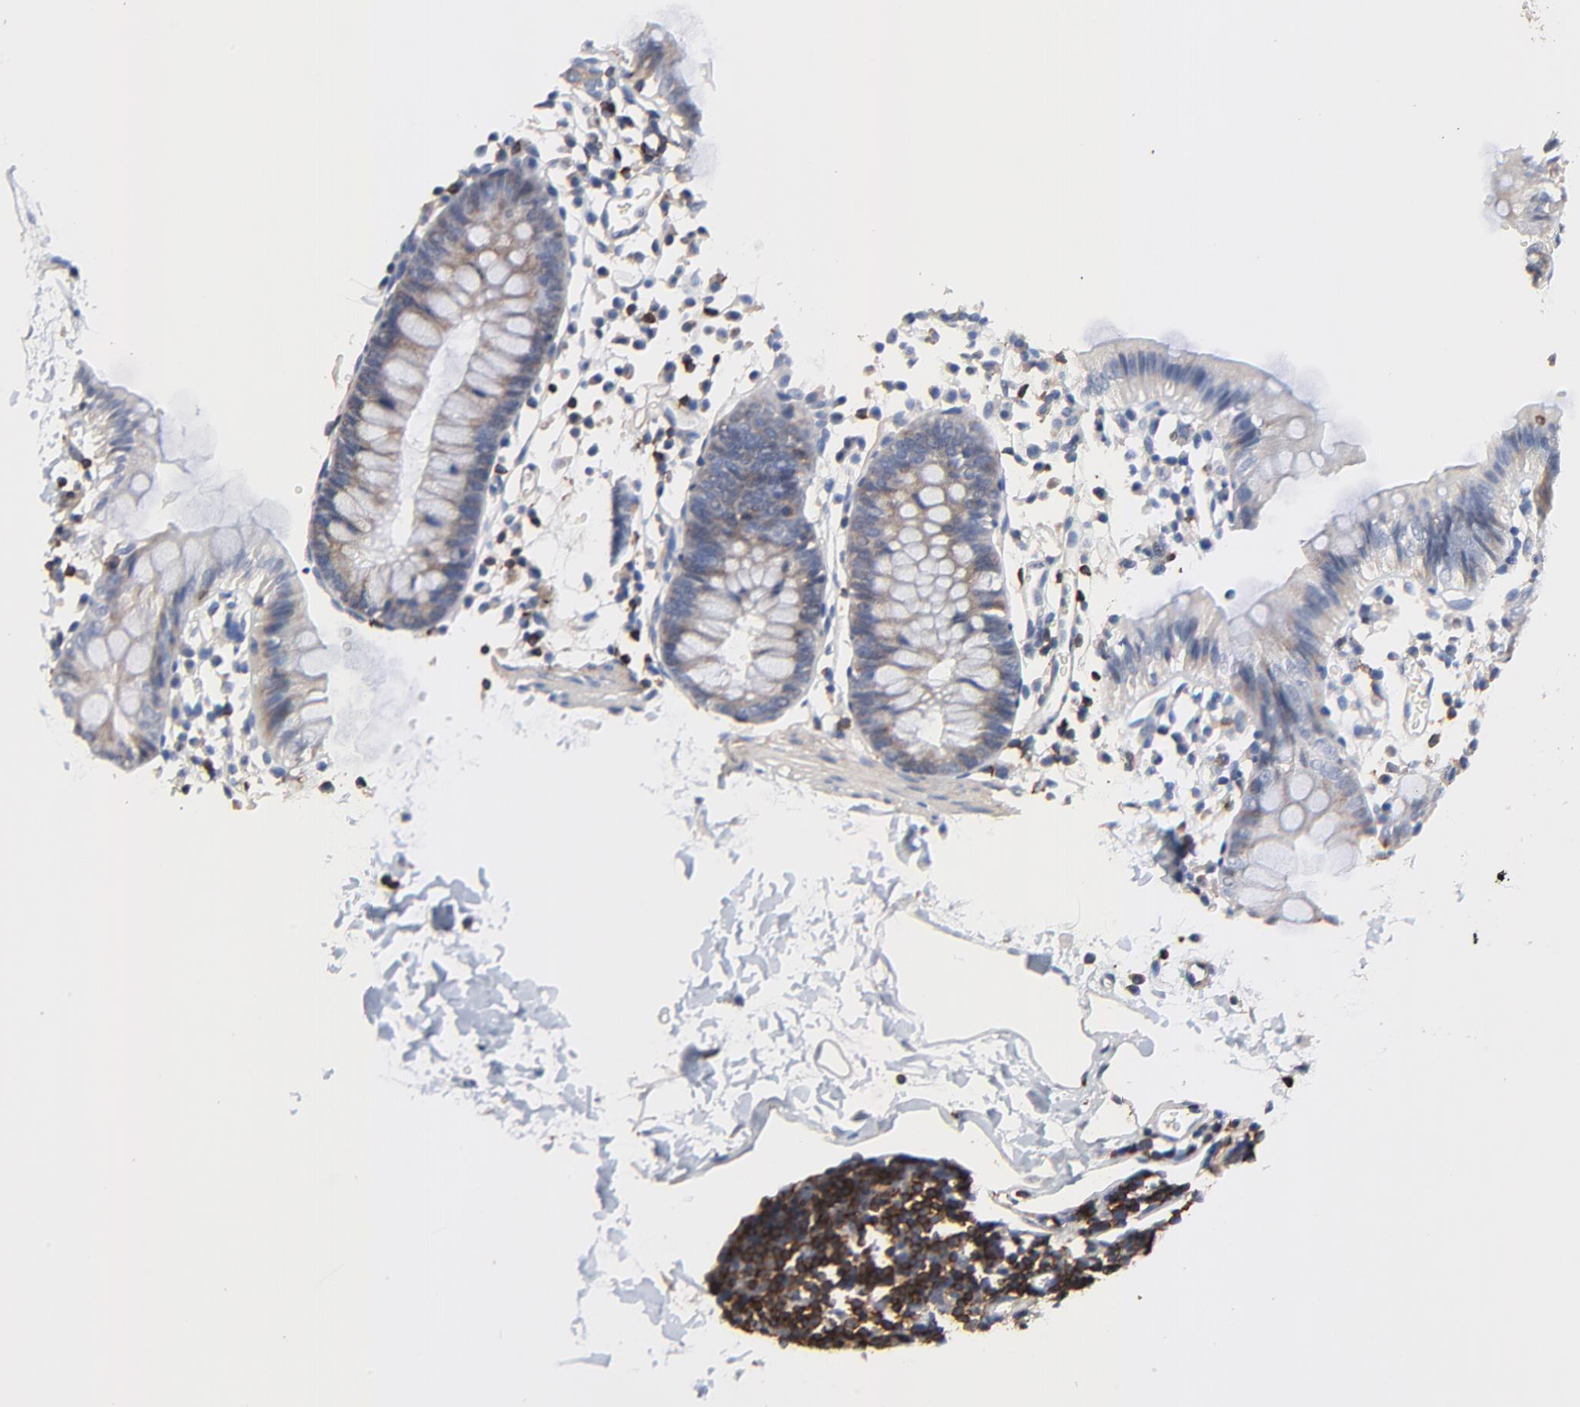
{"staining": {"intensity": "moderate", "quantity": "25%-75%", "location": "cytoplasmic/membranous"}, "tissue": "colon", "cell_type": "Endothelial cells", "image_type": "normal", "snomed": [{"axis": "morphology", "description": "Normal tissue, NOS"}, {"axis": "topography", "description": "Colon"}], "caption": "A medium amount of moderate cytoplasmic/membranous staining is present in about 25%-75% of endothelial cells in normal colon. (DAB IHC with brightfield microscopy, high magnification).", "gene": "SKAP1", "patient": {"sex": "male", "age": 14}}